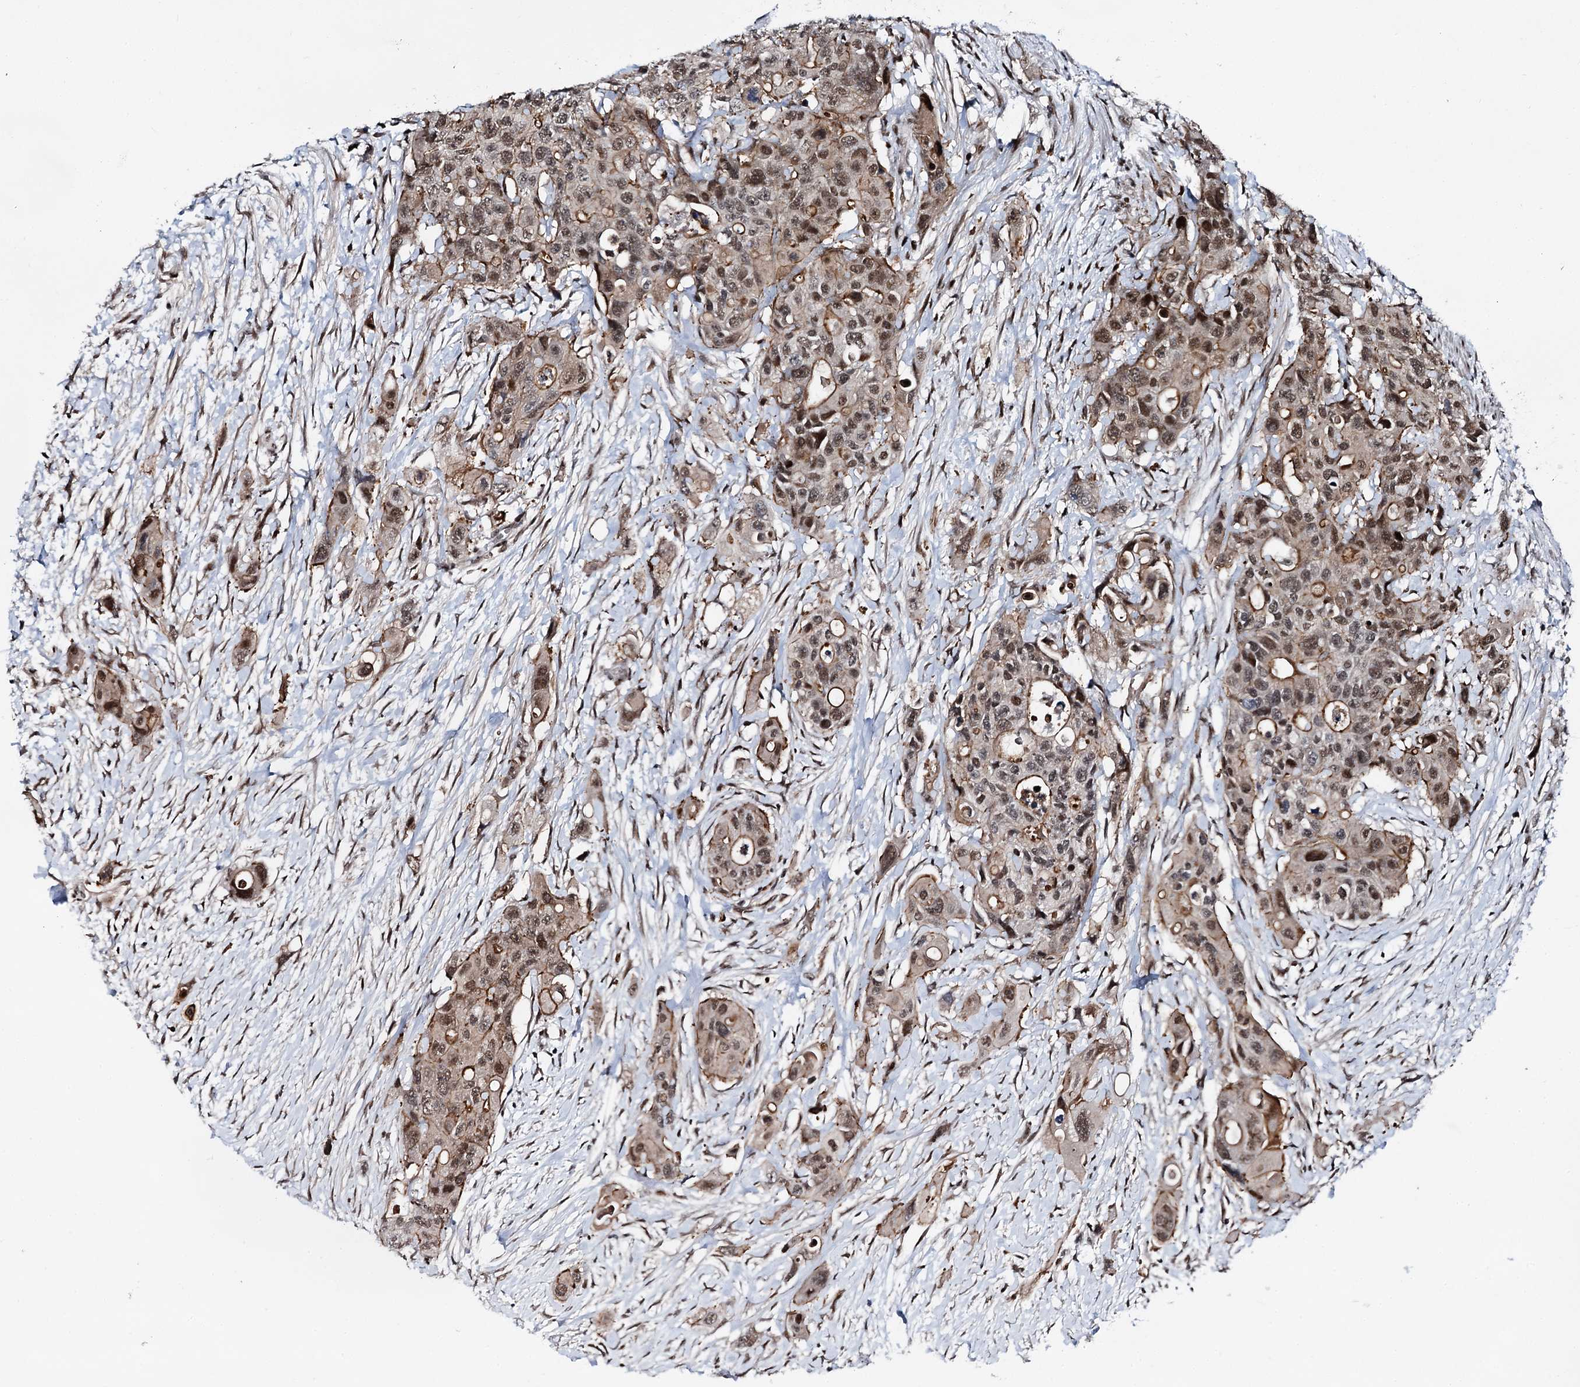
{"staining": {"intensity": "moderate", "quantity": ">75%", "location": "cytoplasmic/membranous,nuclear"}, "tissue": "colorectal cancer", "cell_type": "Tumor cells", "image_type": "cancer", "snomed": [{"axis": "morphology", "description": "Adenocarcinoma, NOS"}, {"axis": "topography", "description": "Colon"}], "caption": "An IHC histopathology image of tumor tissue is shown. Protein staining in brown shows moderate cytoplasmic/membranous and nuclear positivity in colorectal cancer within tumor cells.", "gene": "RUFY2", "patient": {"sex": "male", "age": 77}}